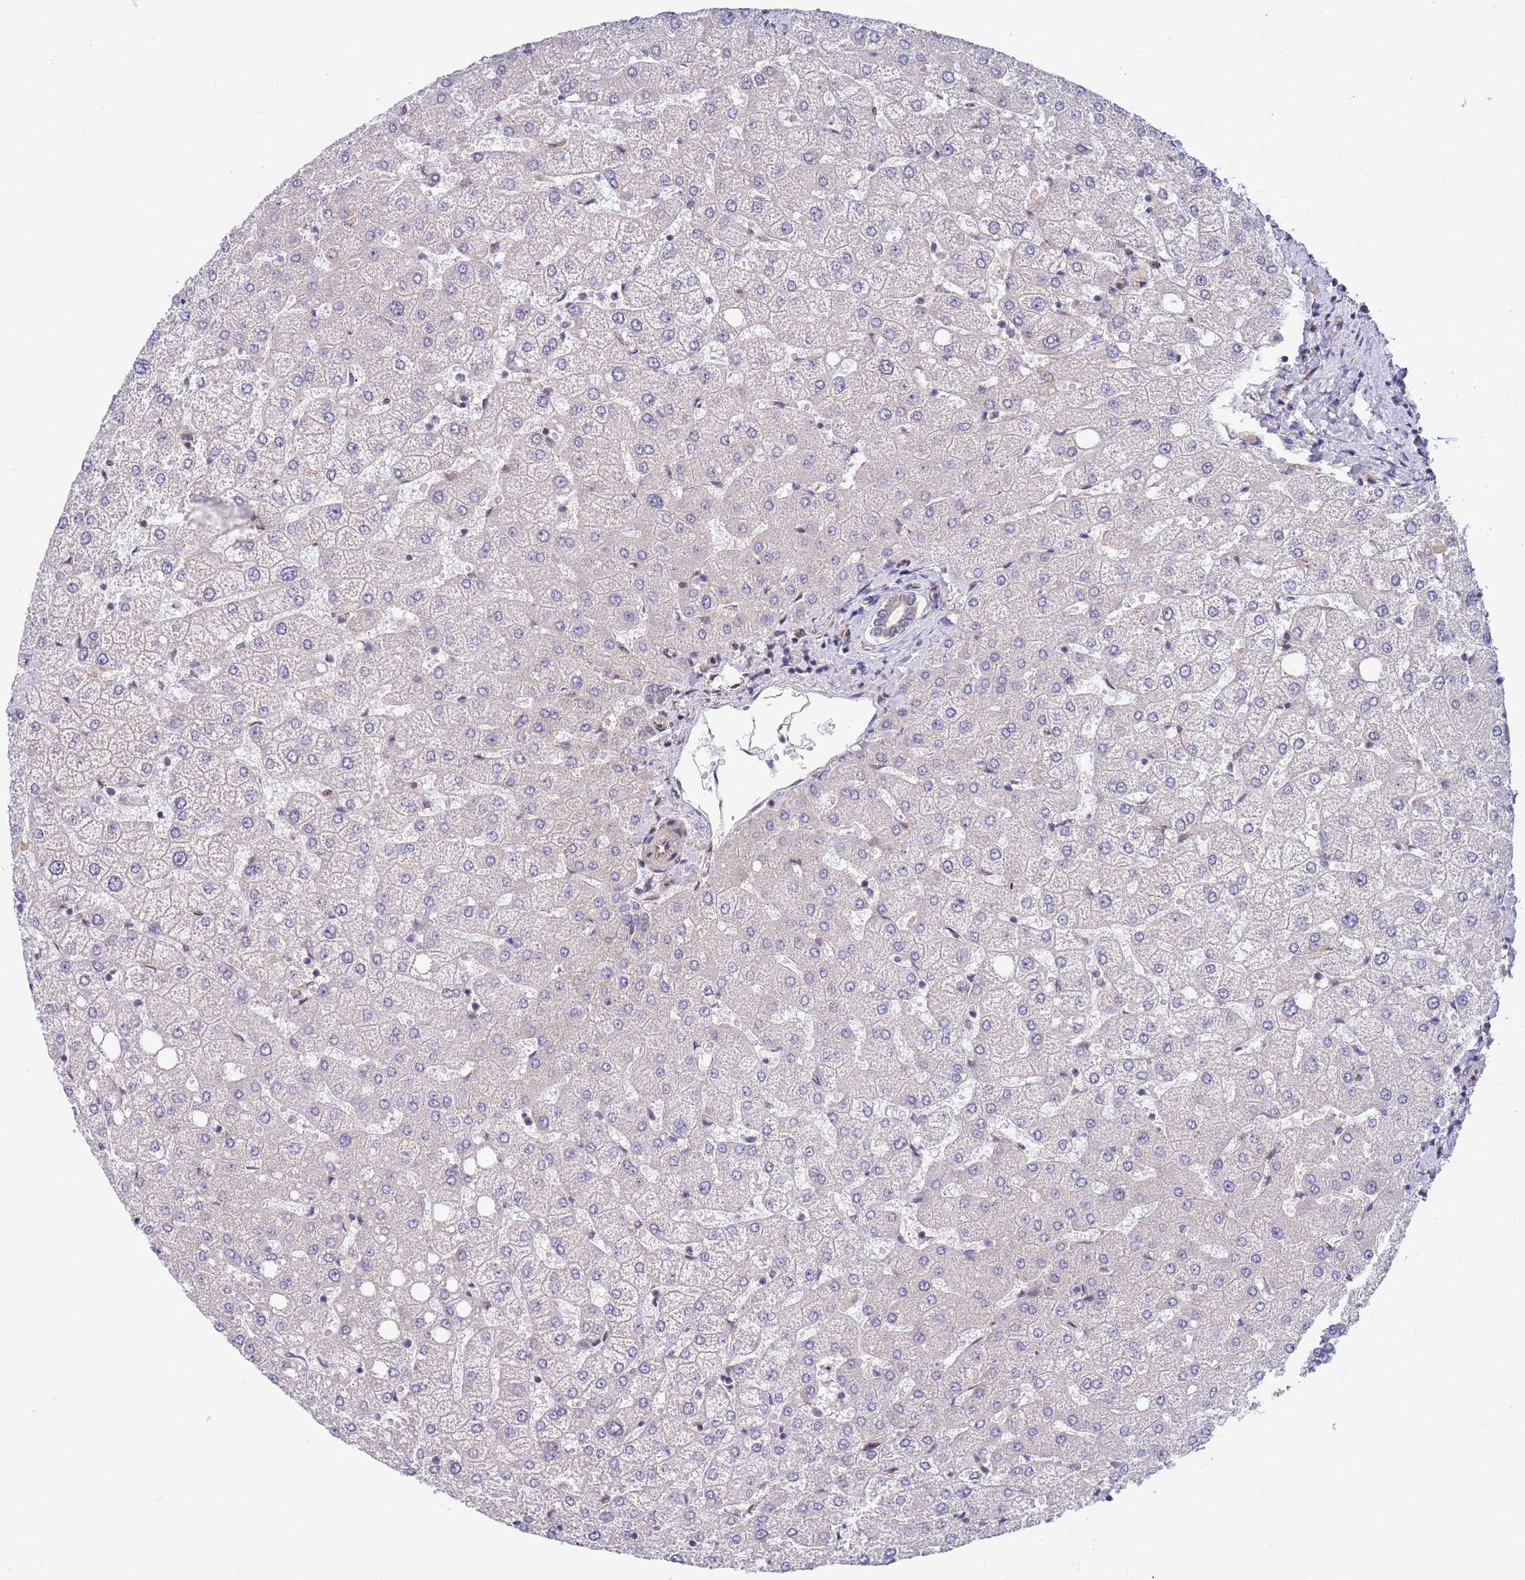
{"staining": {"intensity": "negative", "quantity": "none", "location": "none"}, "tissue": "liver", "cell_type": "Cholangiocytes", "image_type": "normal", "snomed": [{"axis": "morphology", "description": "Normal tissue, NOS"}, {"axis": "topography", "description": "Liver"}], "caption": "Liver was stained to show a protein in brown. There is no significant staining in cholangiocytes. Brightfield microscopy of immunohistochemistry (IHC) stained with DAB (brown) and hematoxylin (blue), captured at high magnification.", "gene": "TBX10", "patient": {"sex": "female", "age": 54}}